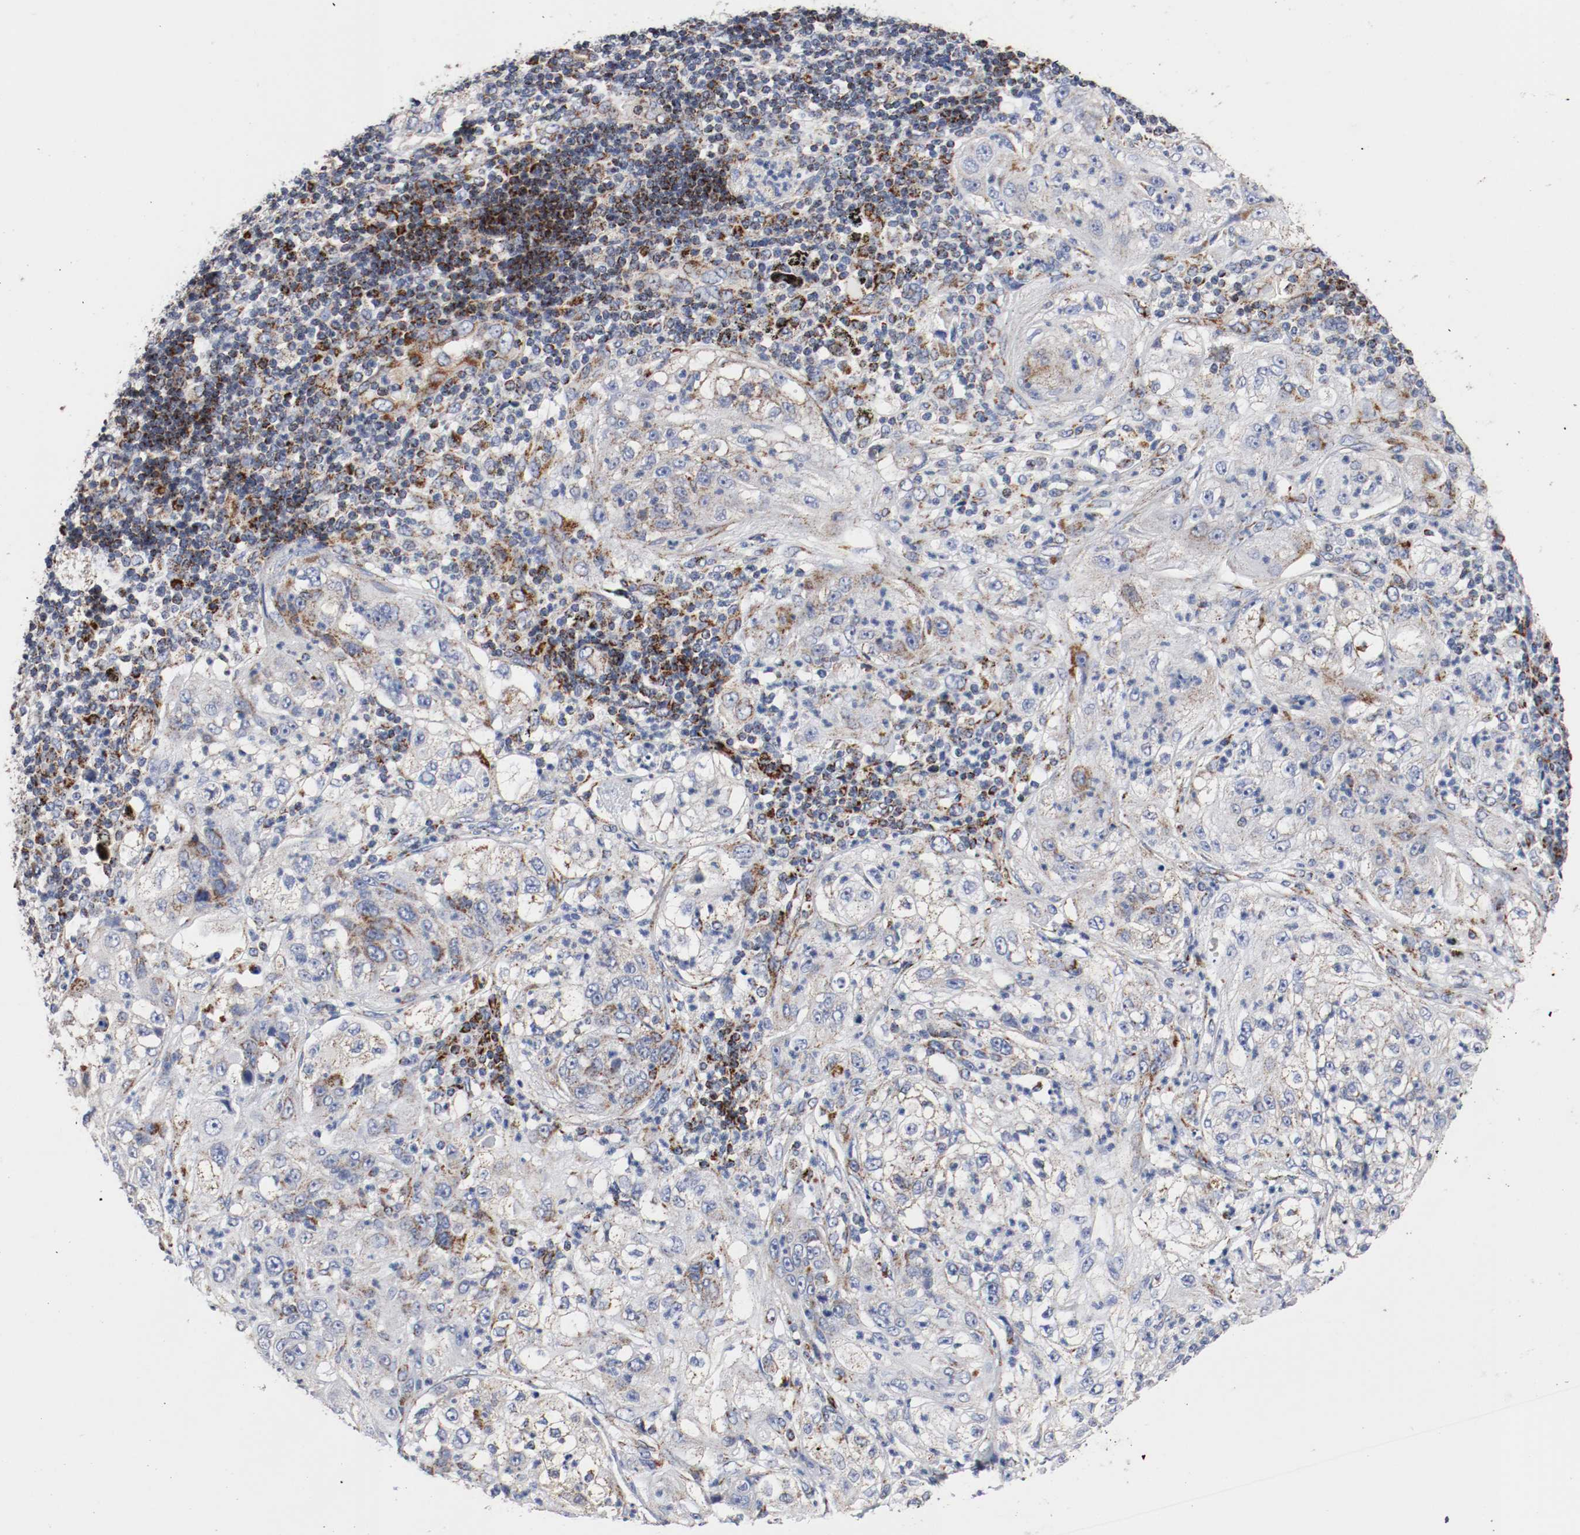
{"staining": {"intensity": "moderate", "quantity": "<25%", "location": "cytoplasmic/membranous"}, "tissue": "lung cancer", "cell_type": "Tumor cells", "image_type": "cancer", "snomed": [{"axis": "morphology", "description": "Inflammation, NOS"}, {"axis": "morphology", "description": "Squamous cell carcinoma, NOS"}, {"axis": "topography", "description": "Lymph node"}, {"axis": "topography", "description": "Soft tissue"}, {"axis": "topography", "description": "Lung"}], "caption": "Human lung cancer stained with a protein marker reveals moderate staining in tumor cells.", "gene": "TUBD1", "patient": {"sex": "male", "age": 66}}